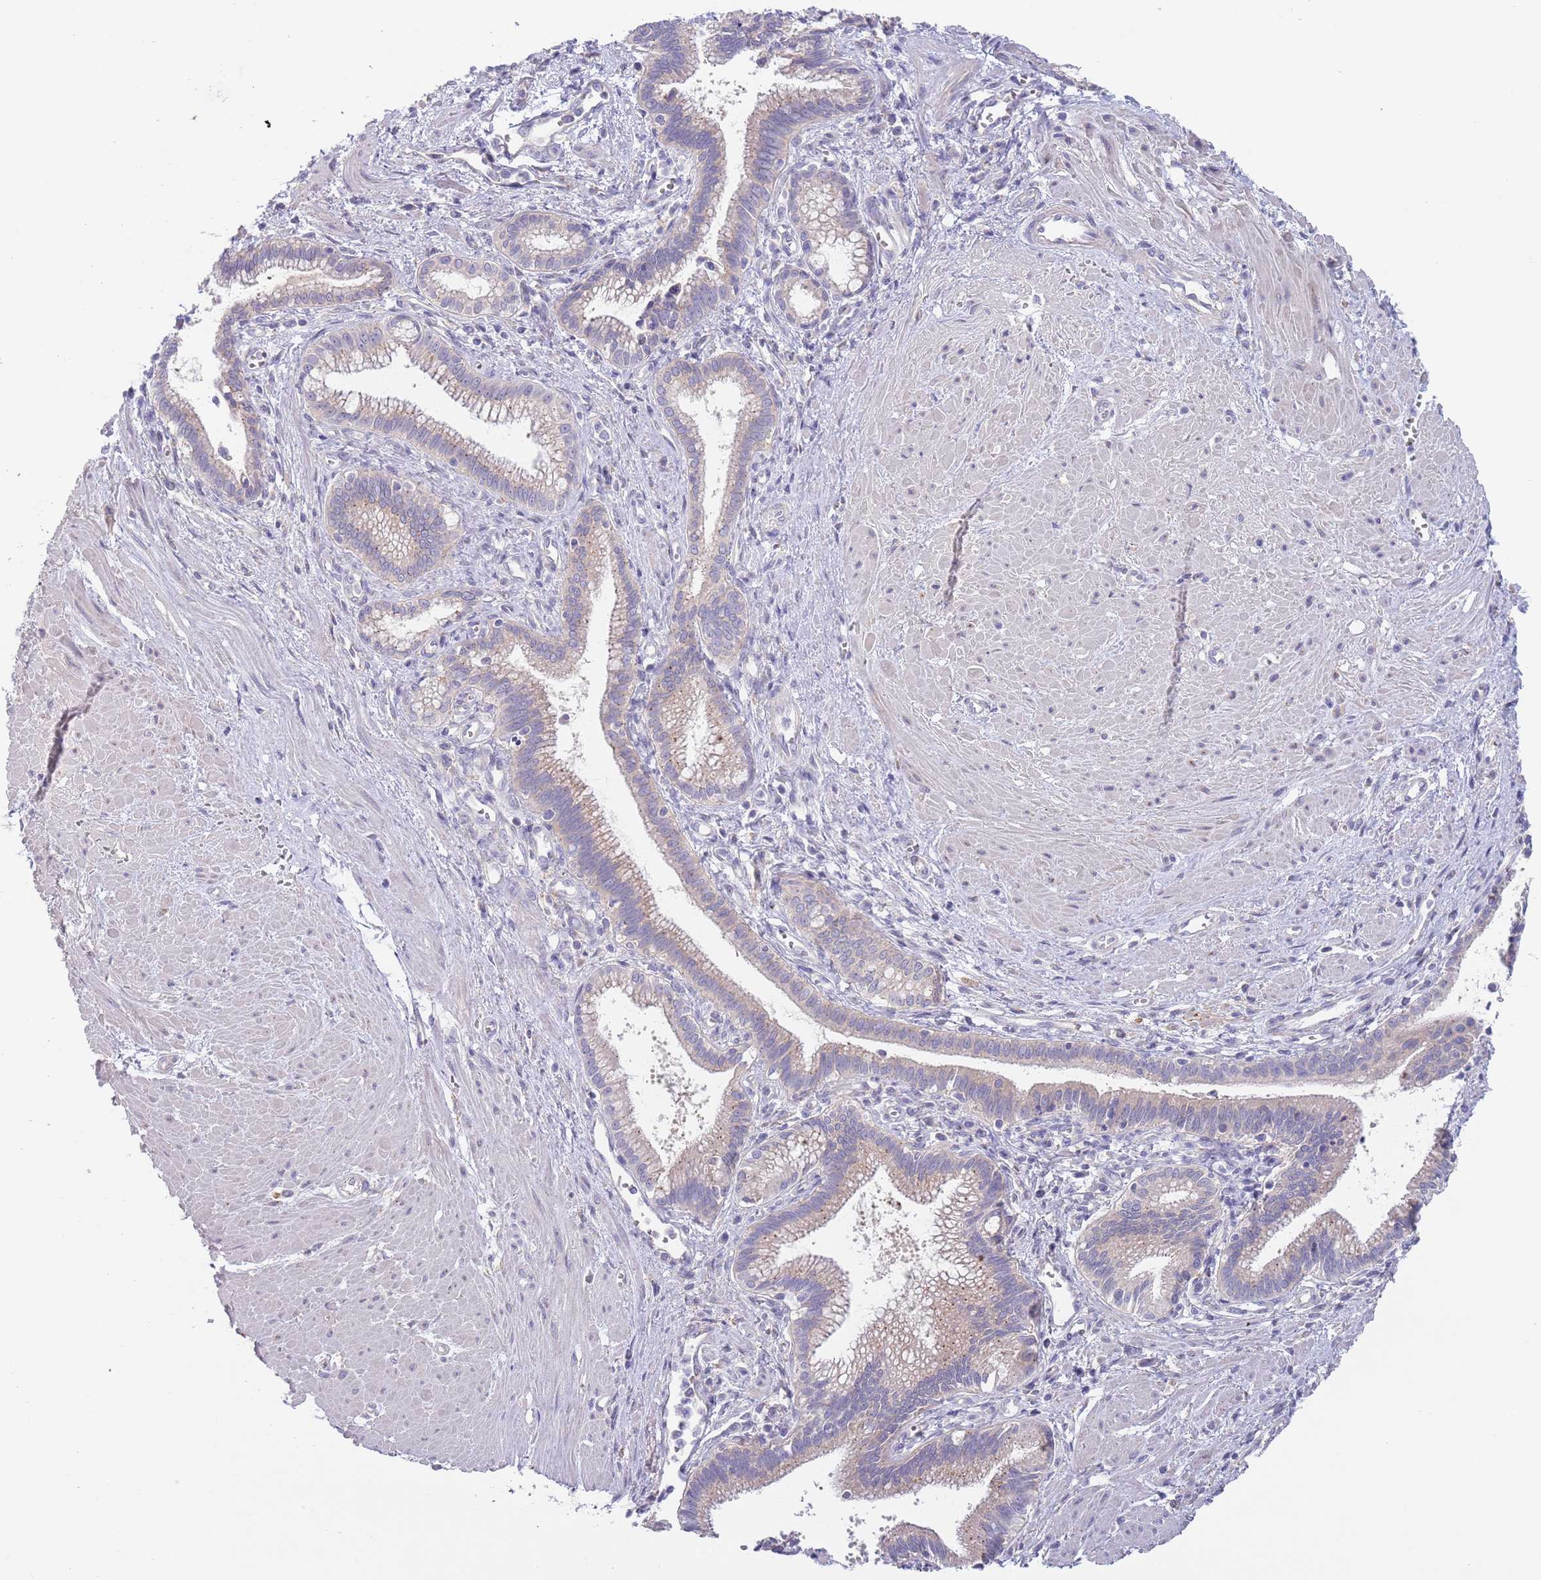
{"staining": {"intensity": "weak", "quantity": "25%-75%", "location": "cytoplasmic/membranous"}, "tissue": "pancreatic cancer", "cell_type": "Tumor cells", "image_type": "cancer", "snomed": [{"axis": "morphology", "description": "Adenocarcinoma, NOS"}, {"axis": "topography", "description": "Pancreas"}], "caption": "DAB (3,3'-diaminobenzidine) immunohistochemical staining of human pancreatic adenocarcinoma reveals weak cytoplasmic/membranous protein positivity in about 25%-75% of tumor cells.", "gene": "MAN1C1", "patient": {"sex": "male", "age": 78}}